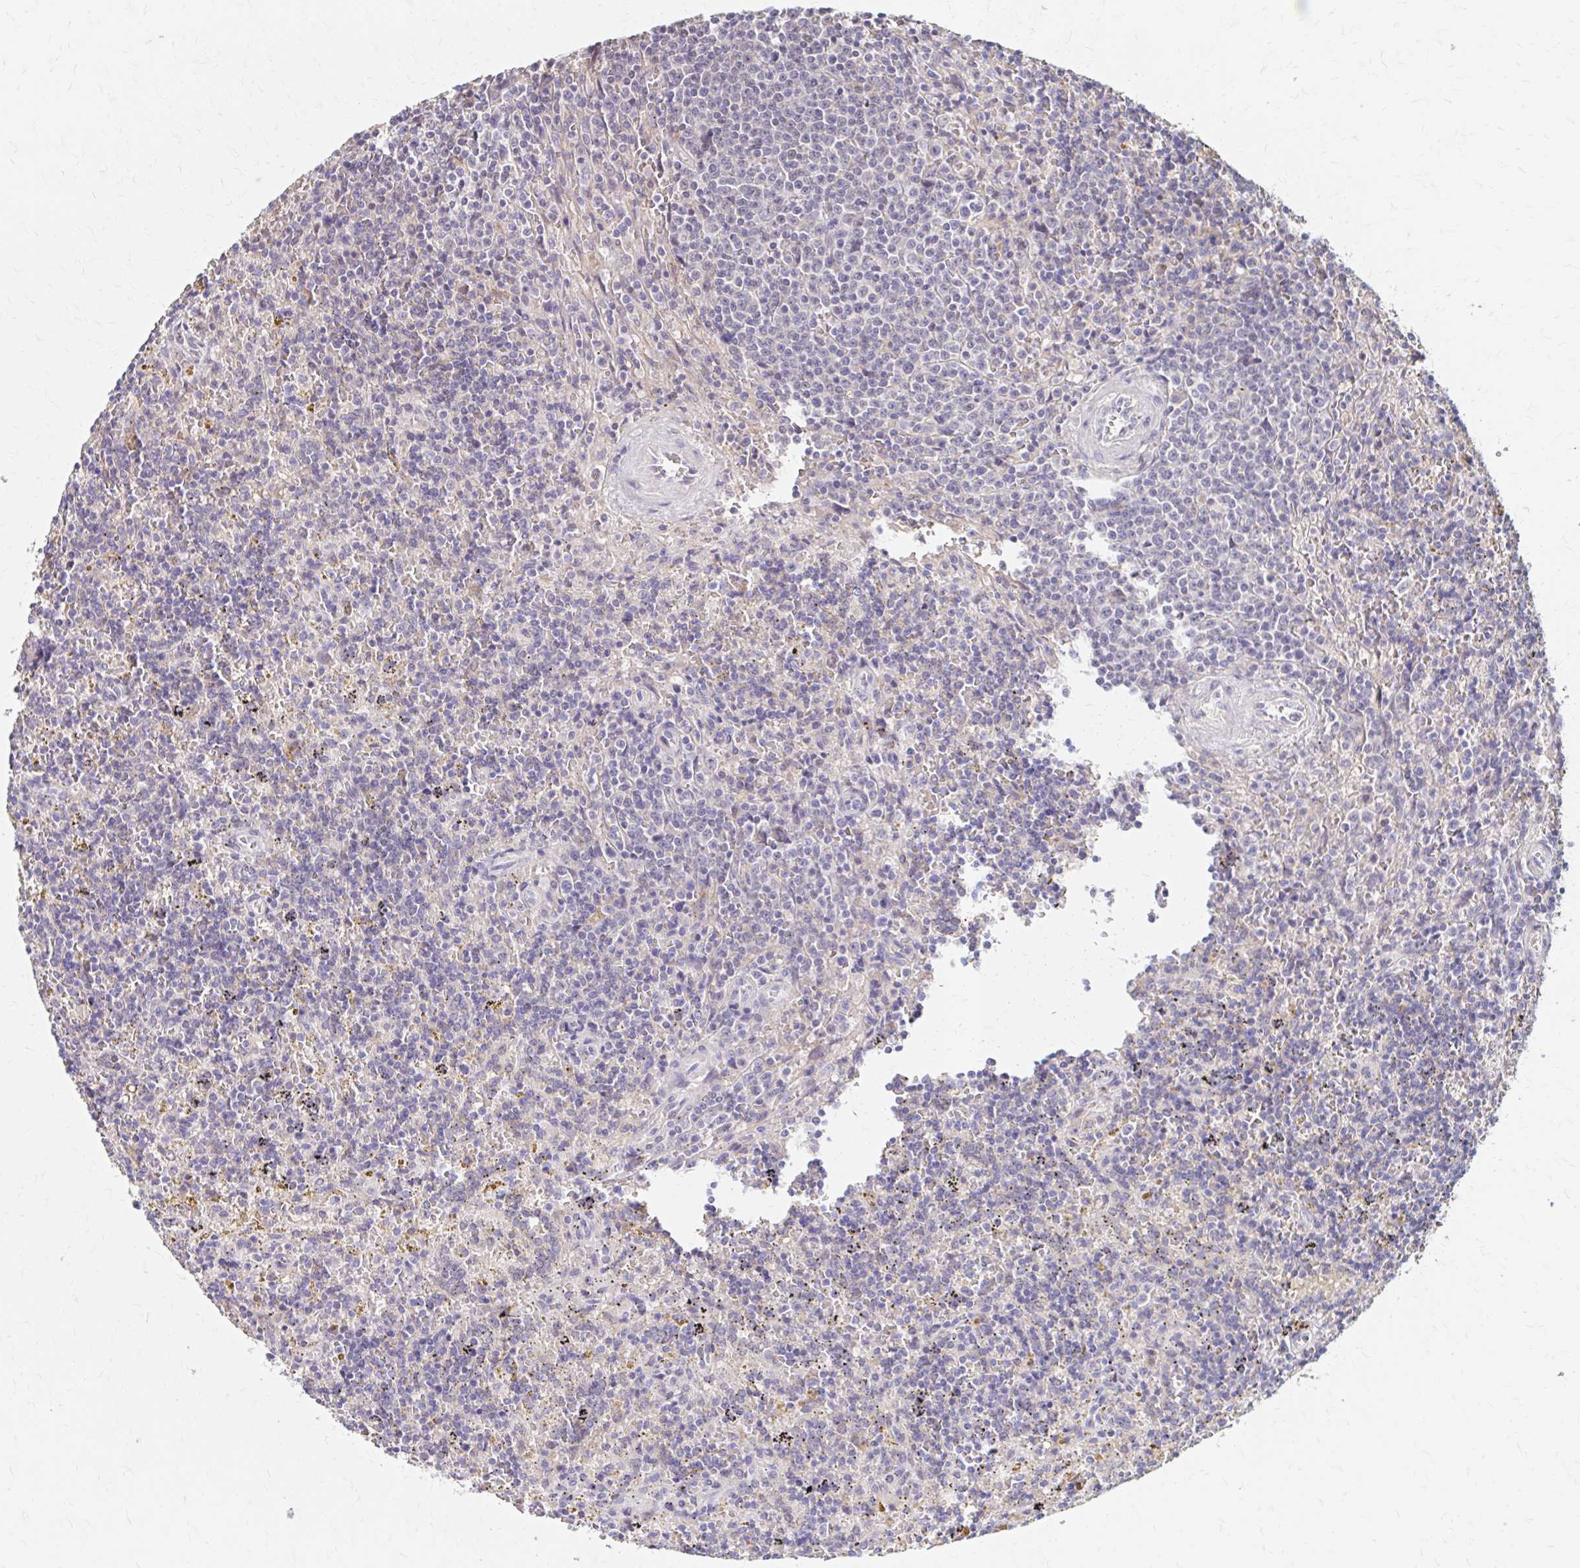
{"staining": {"intensity": "negative", "quantity": "none", "location": "none"}, "tissue": "lymphoma", "cell_type": "Tumor cells", "image_type": "cancer", "snomed": [{"axis": "morphology", "description": "Malignant lymphoma, non-Hodgkin's type, Low grade"}, {"axis": "topography", "description": "Spleen"}], "caption": "Tumor cells show no significant protein expression in lymphoma.", "gene": "HMGCS2", "patient": {"sex": "male", "age": 67}}